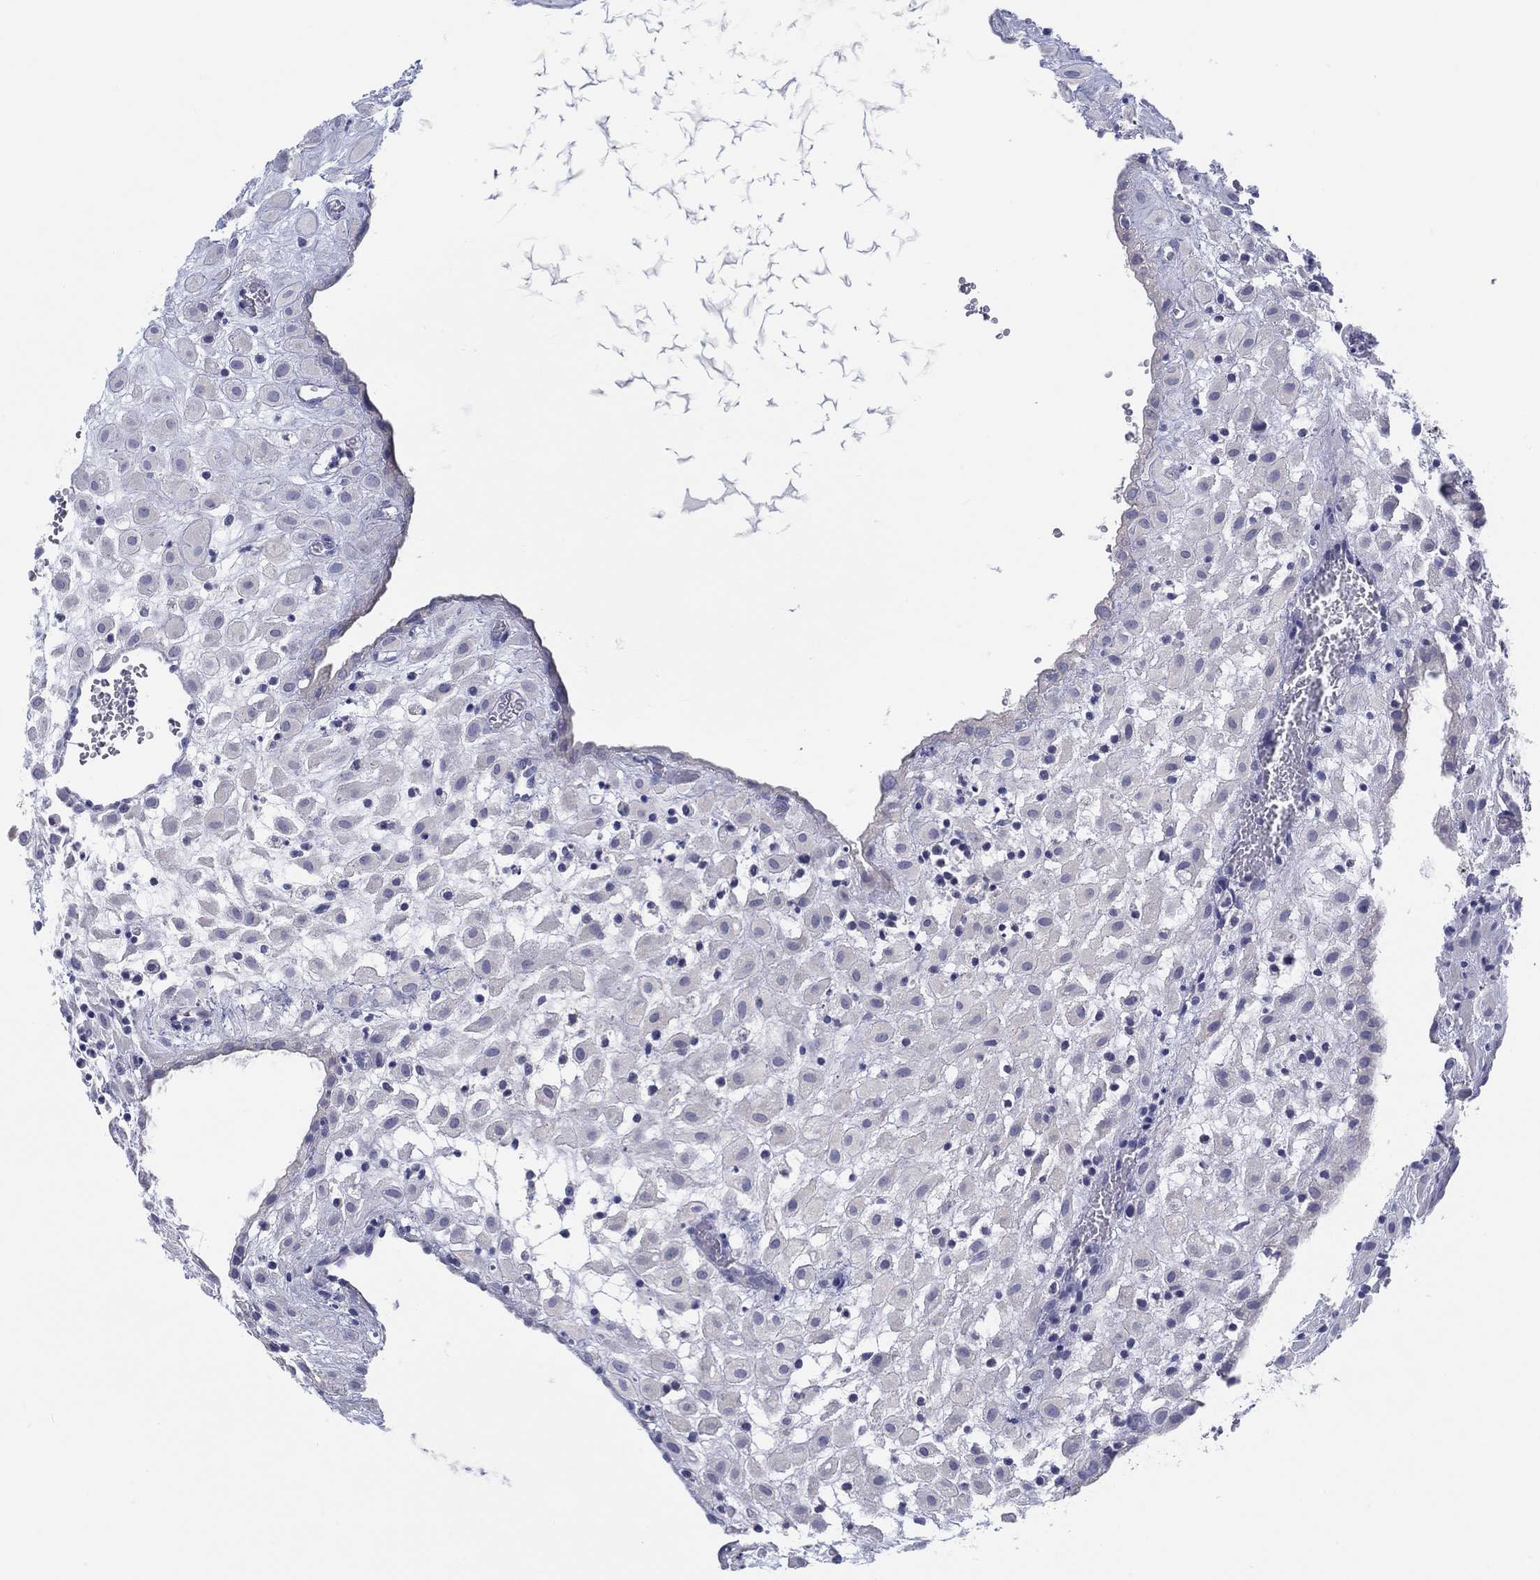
{"staining": {"intensity": "negative", "quantity": "none", "location": "none"}, "tissue": "placenta", "cell_type": "Decidual cells", "image_type": "normal", "snomed": [{"axis": "morphology", "description": "Normal tissue, NOS"}, {"axis": "topography", "description": "Placenta"}], "caption": "Protein analysis of normal placenta shows no significant expression in decidual cells.", "gene": "HAPLN4", "patient": {"sex": "female", "age": 24}}